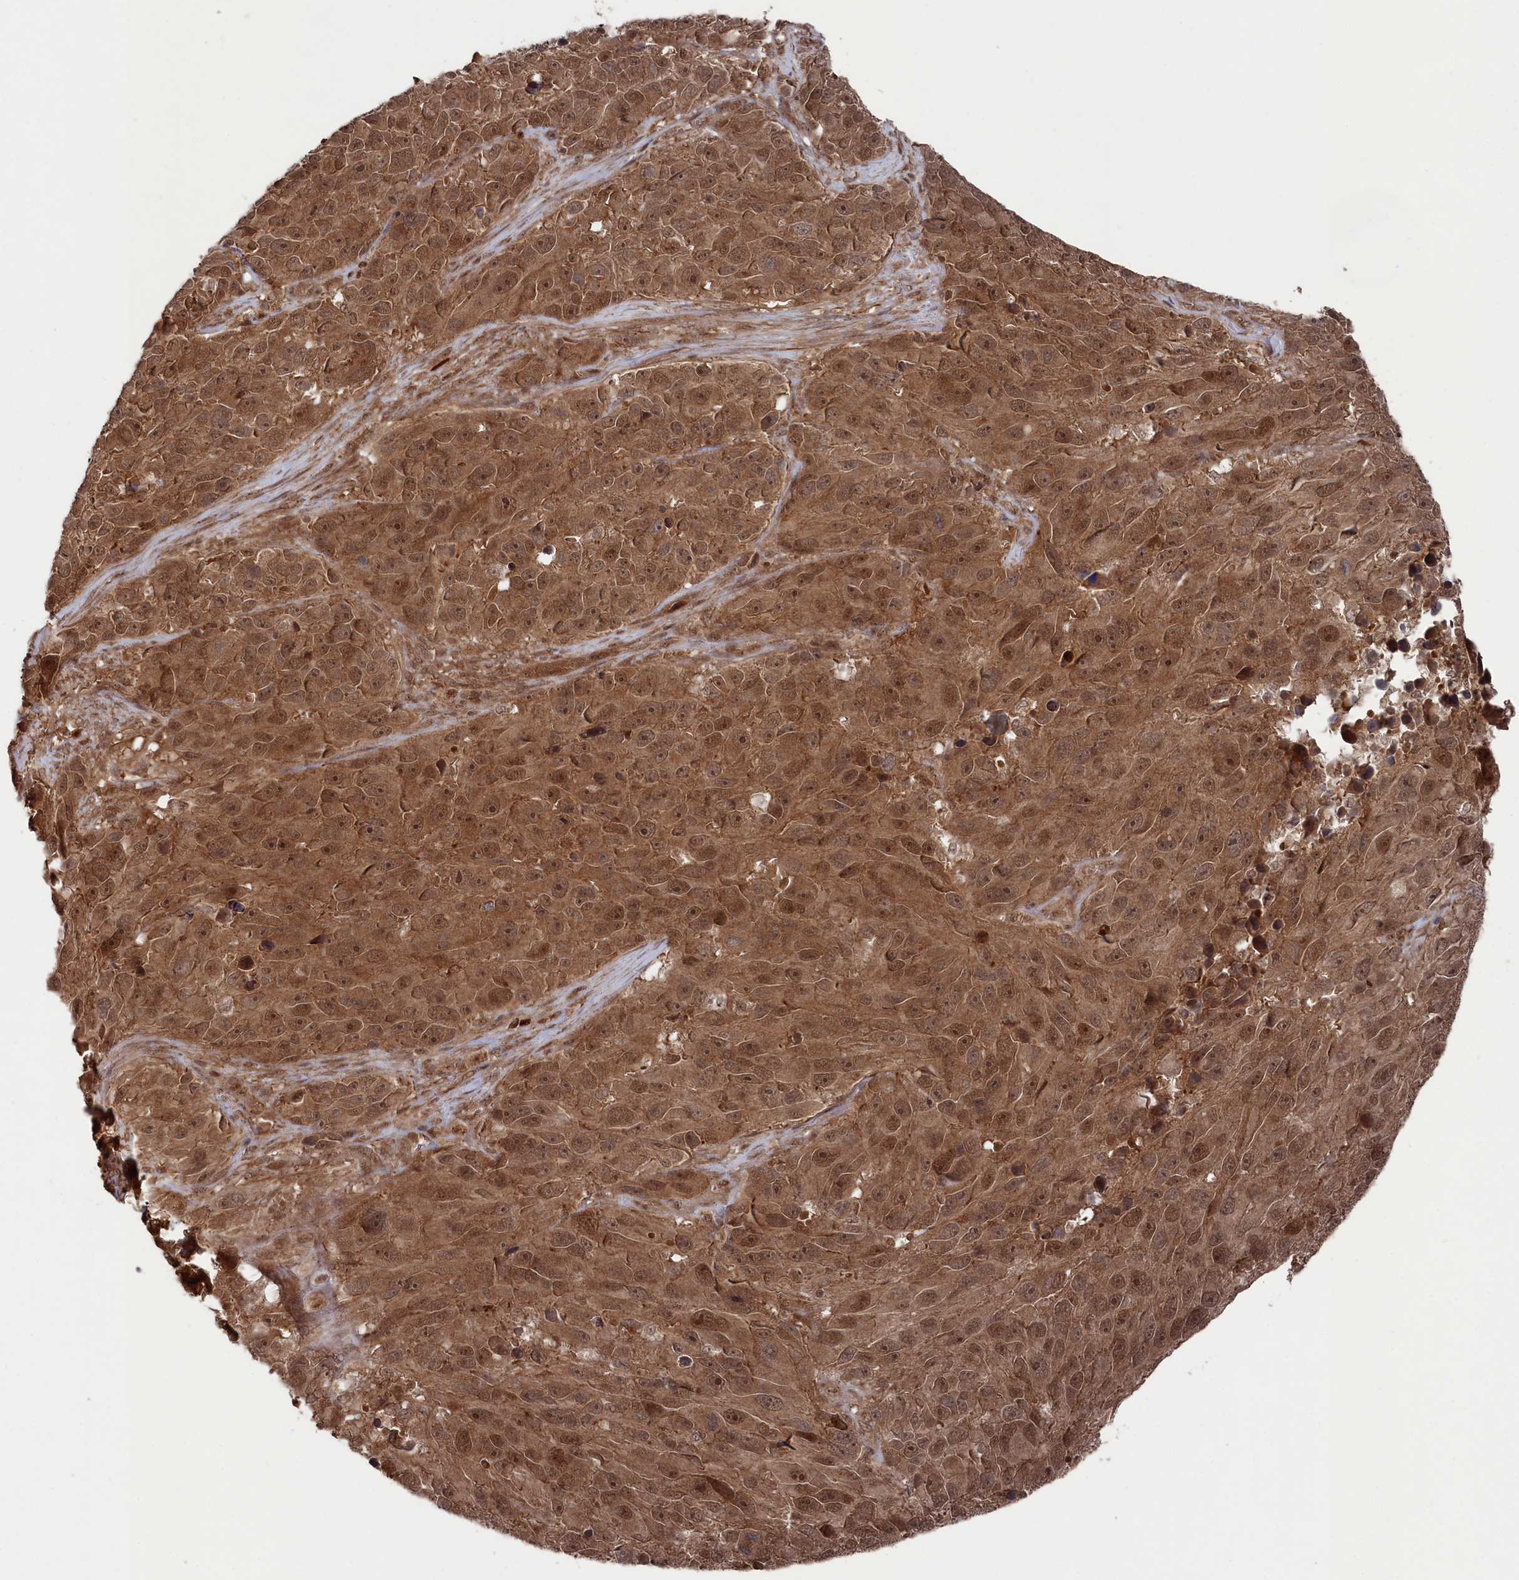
{"staining": {"intensity": "moderate", "quantity": ">75%", "location": "cytoplasmic/membranous,nuclear"}, "tissue": "melanoma", "cell_type": "Tumor cells", "image_type": "cancer", "snomed": [{"axis": "morphology", "description": "Malignant melanoma, NOS"}, {"axis": "topography", "description": "Skin"}], "caption": "A medium amount of moderate cytoplasmic/membranous and nuclear staining is seen in about >75% of tumor cells in melanoma tissue. The staining was performed using DAB, with brown indicating positive protein expression. Nuclei are stained blue with hematoxylin.", "gene": "BORCS7", "patient": {"sex": "male", "age": 84}}